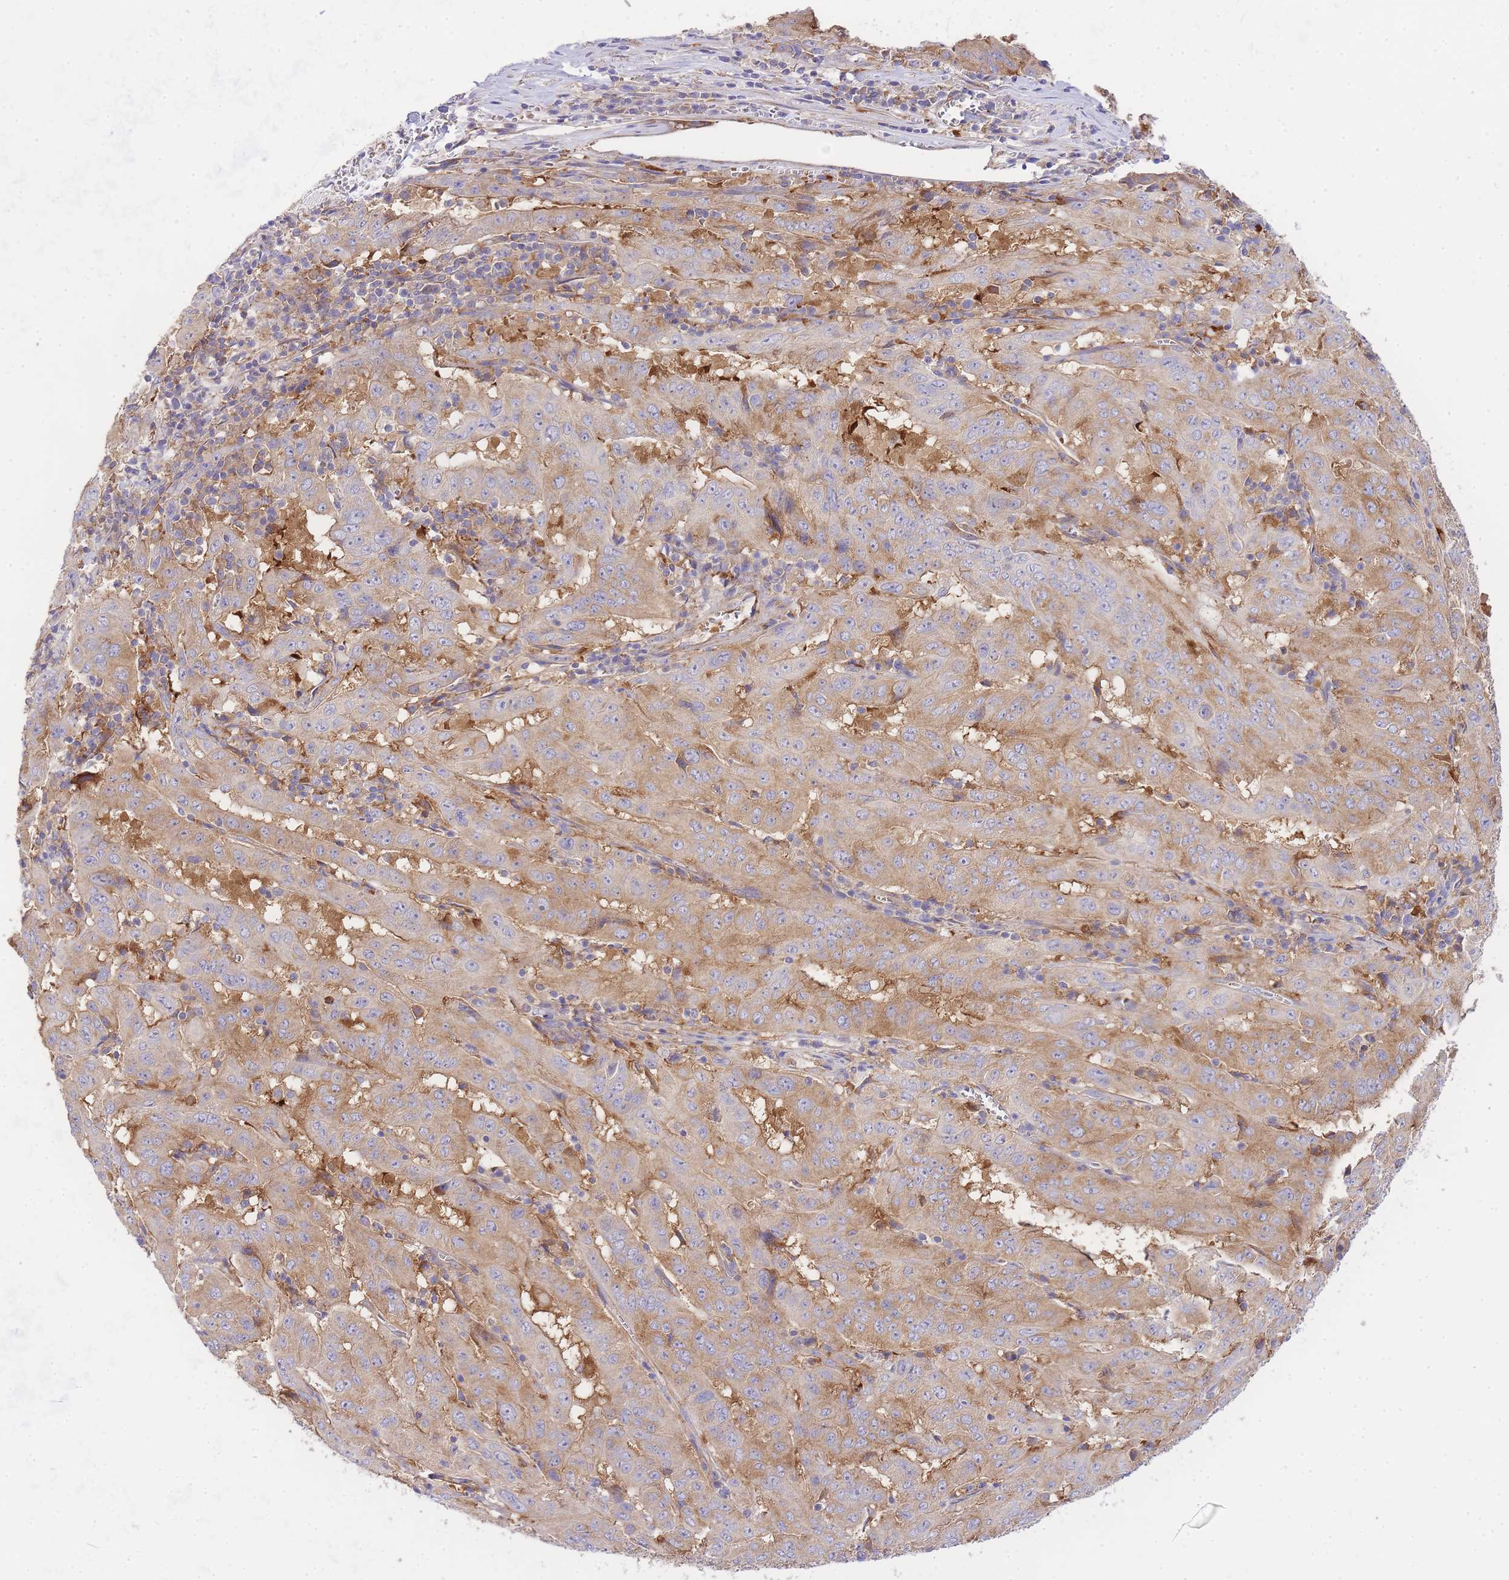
{"staining": {"intensity": "moderate", "quantity": ">75%", "location": "cytoplasmic/membranous"}, "tissue": "pancreatic cancer", "cell_type": "Tumor cells", "image_type": "cancer", "snomed": [{"axis": "morphology", "description": "Adenocarcinoma, NOS"}, {"axis": "topography", "description": "Pancreas"}], "caption": "Immunohistochemical staining of human adenocarcinoma (pancreatic) exhibits medium levels of moderate cytoplasmic/membranous expression in about >75% of tumor cells.", "gene": "INSYN2B", "patient": {"sex": "male", "age": 63}}